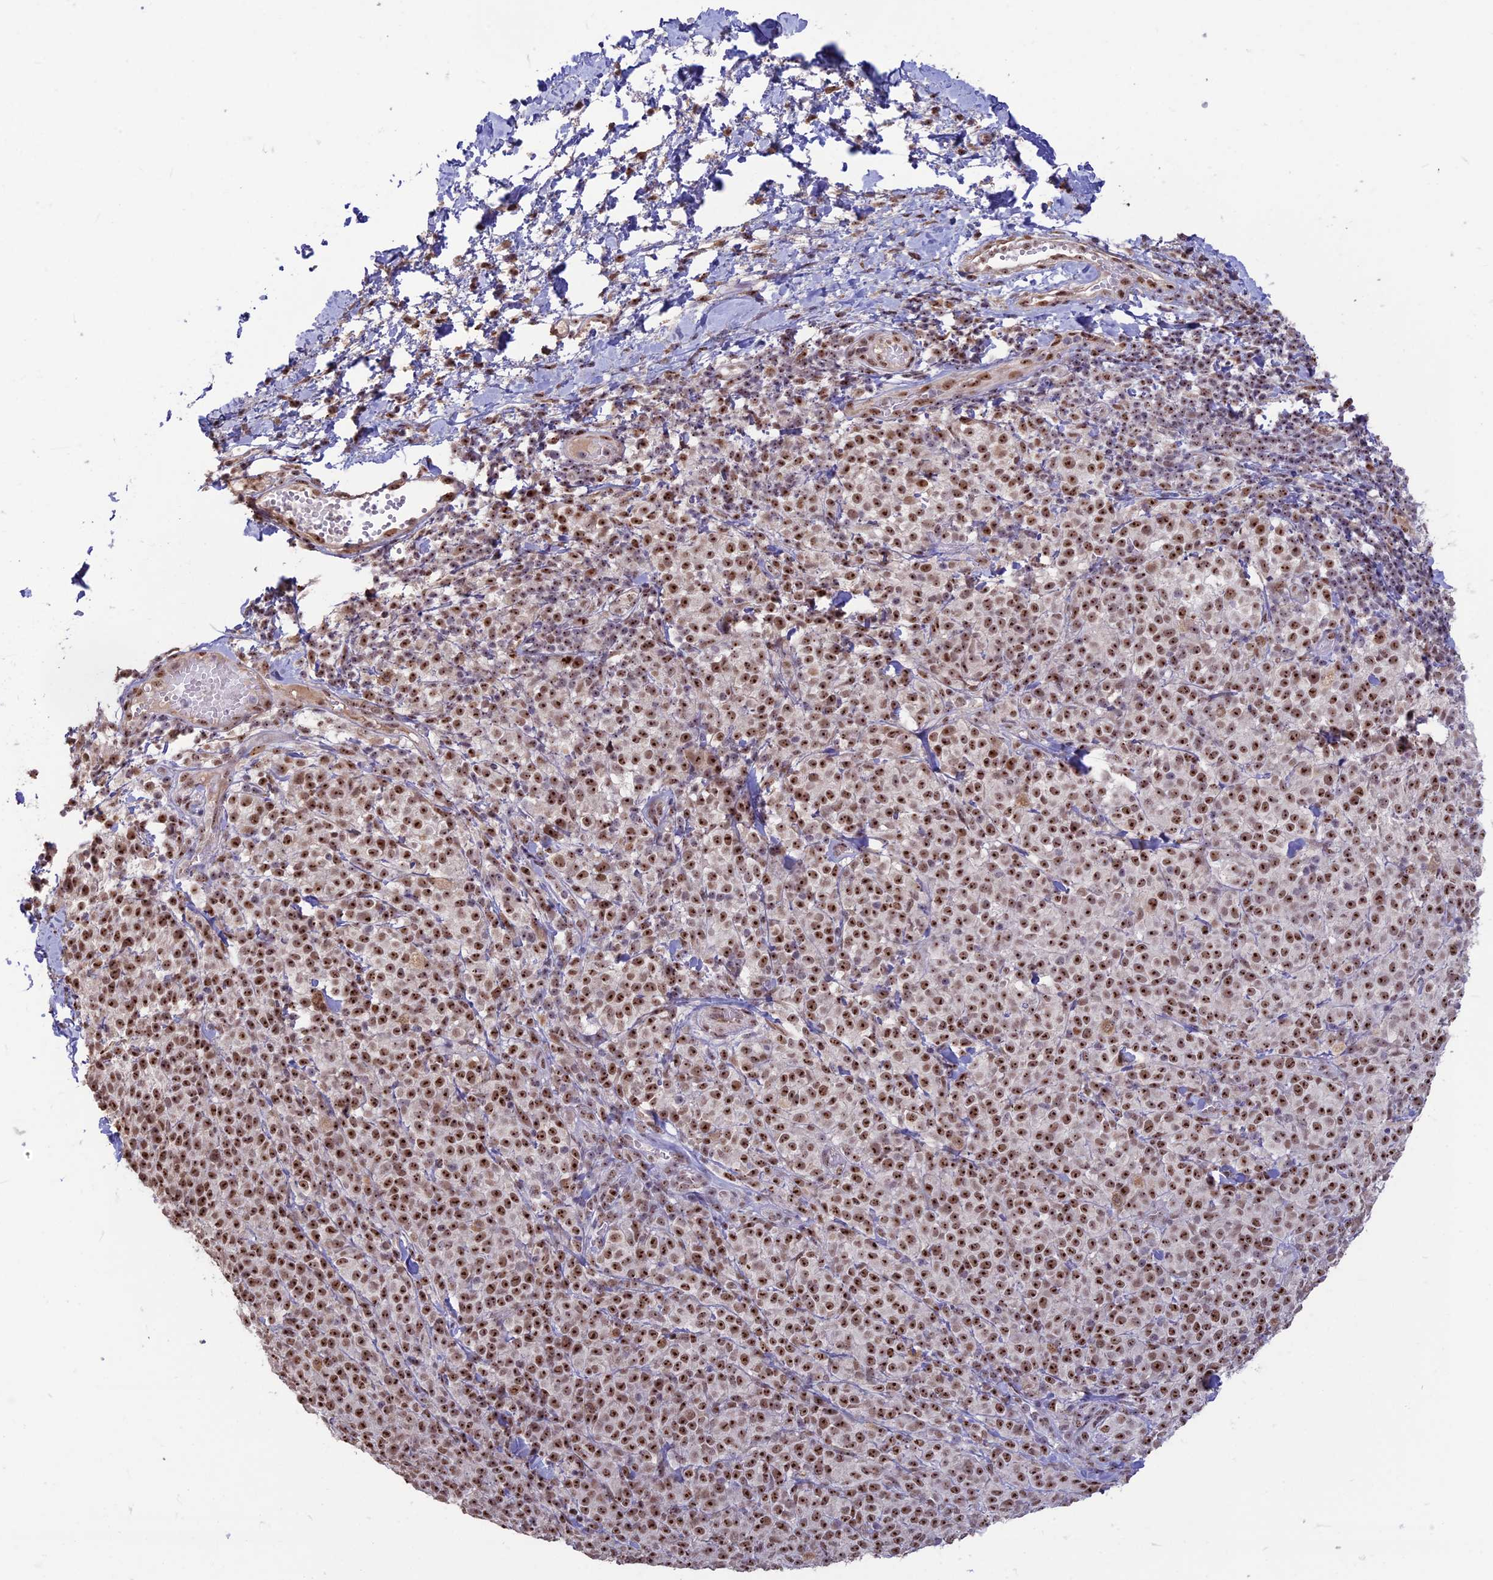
{"staining": {"intensity": "strong", "quantity": ">75%", "location": "nuclear"}, "tissue": "melanoma", "cell_type": "Tumor cells", "image_type": "cancer", "snomed": [{"axis": "morphology", "description": "Normal tissue, NOS"}, {"axis": "morphology", "description": "Malignant melanoma, NOS"}, {"axis": "topography", "description": "Skin"}], "caption": "This is a micrograph of IHC staining of melanoma, which shows strong expression in the nuclear of tumor cells.", "gene": "POLR1G", "patient": {"sex": "female", "age": 34}}